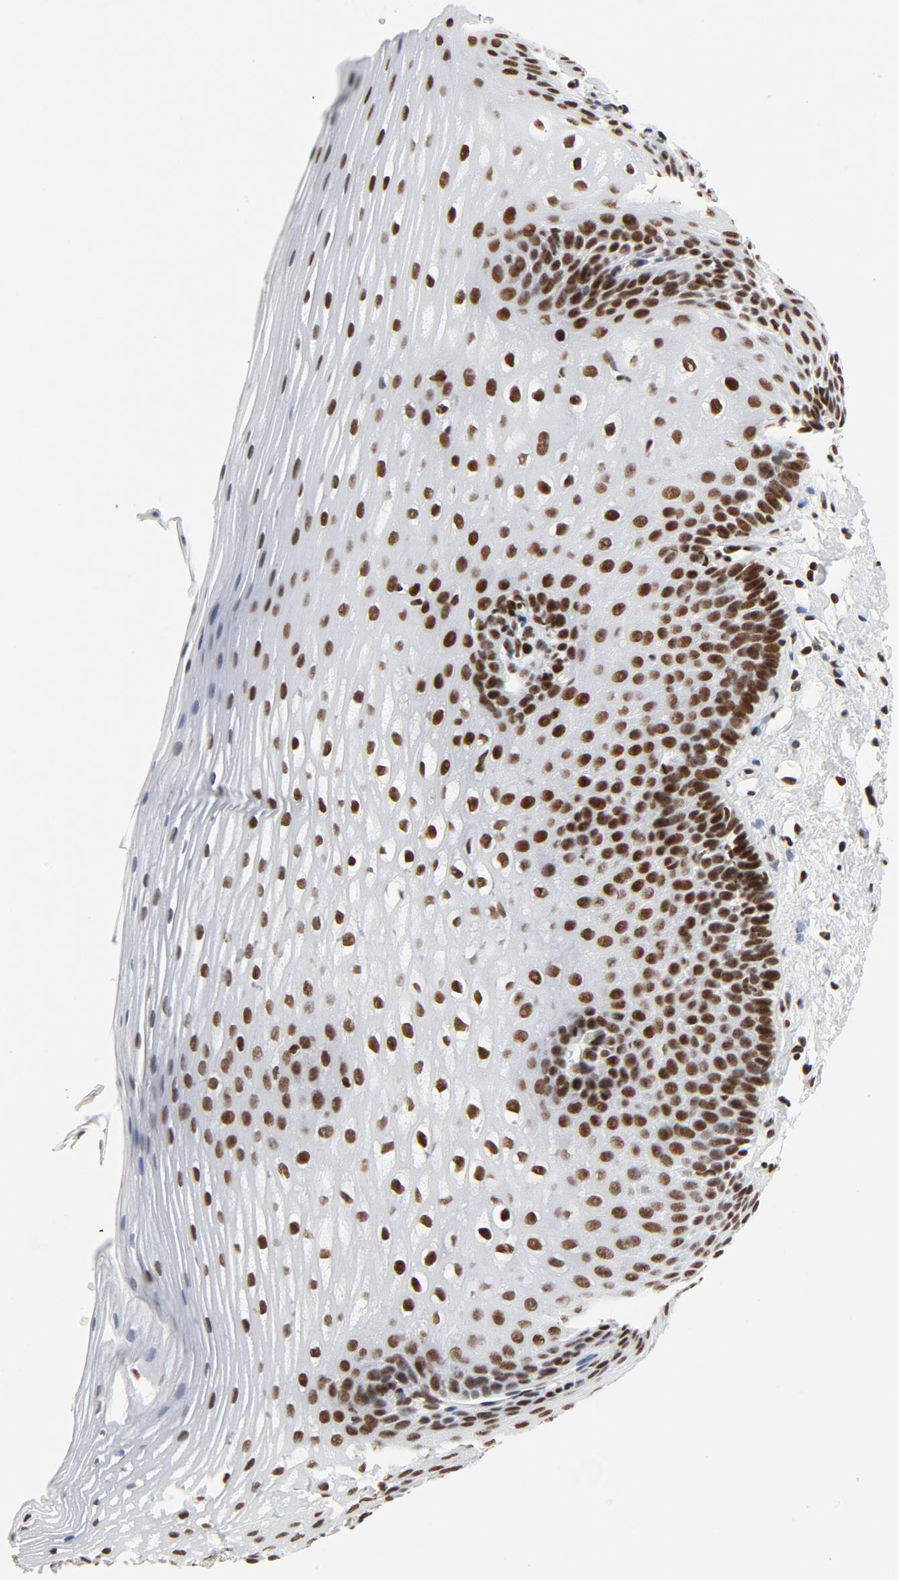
{"staining": {"intensity": "strong", "quantity": ">75%", "location": "nuclear"}, "tissue": "esophagus", "cell_type": "Squamous epithelial cells", "image_type": "normal", "snomed": [{"axis": "morphology", "description": "Normal tissue, NOS"}, {"axis": "topography", "description": "Esophagus"}], "caption": "This image demonstrates immunohistochemistry staining of normal esophagus, with high strong nuclear expression in approximately >75% of squamous epithelial cells.", "gene": "GTF2H1", "patient": {"sex": "female", "age": 70}}